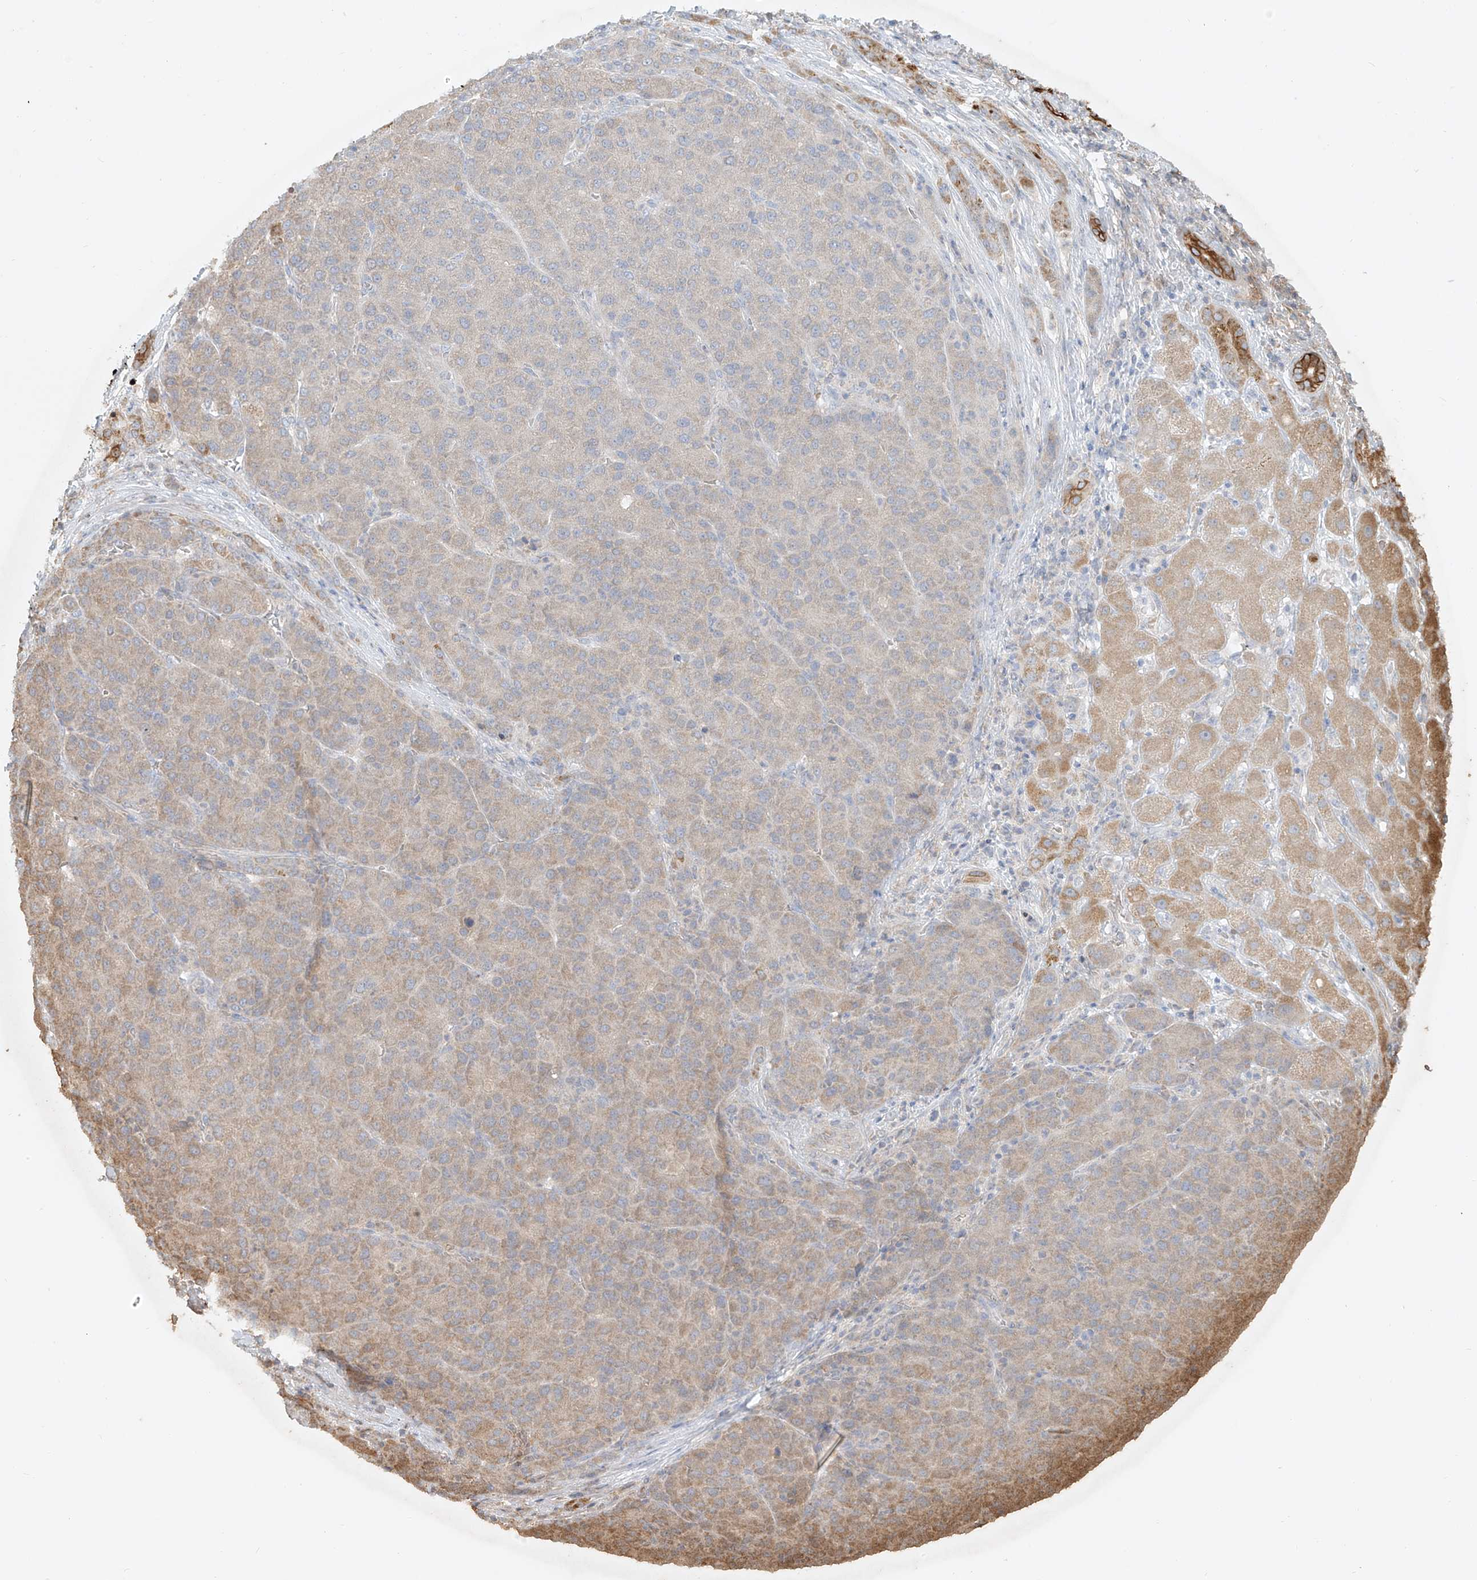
{"staining": {"intensity": "weak", "quantity": "<25%", "location": "cytoplasmic/membranous"}, "tissue": "liver cancer", "cell_type": "Tumor cells", "image_type": "cancer", "snomed": [{"axis": "morphology", "description": "Carcinoma, Hepatocellular, NOS"}, {"axis": "topography", "description": "Liver"}], "caption": "DAB immunohistochemical staining of human liver hepatocellular carcinoma shows no significant staining in tumor cells. (Immunohistochemistry (ihc), brightfield microscopy, high magnification).", "gene": "KPNA7", "patient": {"sex": "male", "age": 65}}